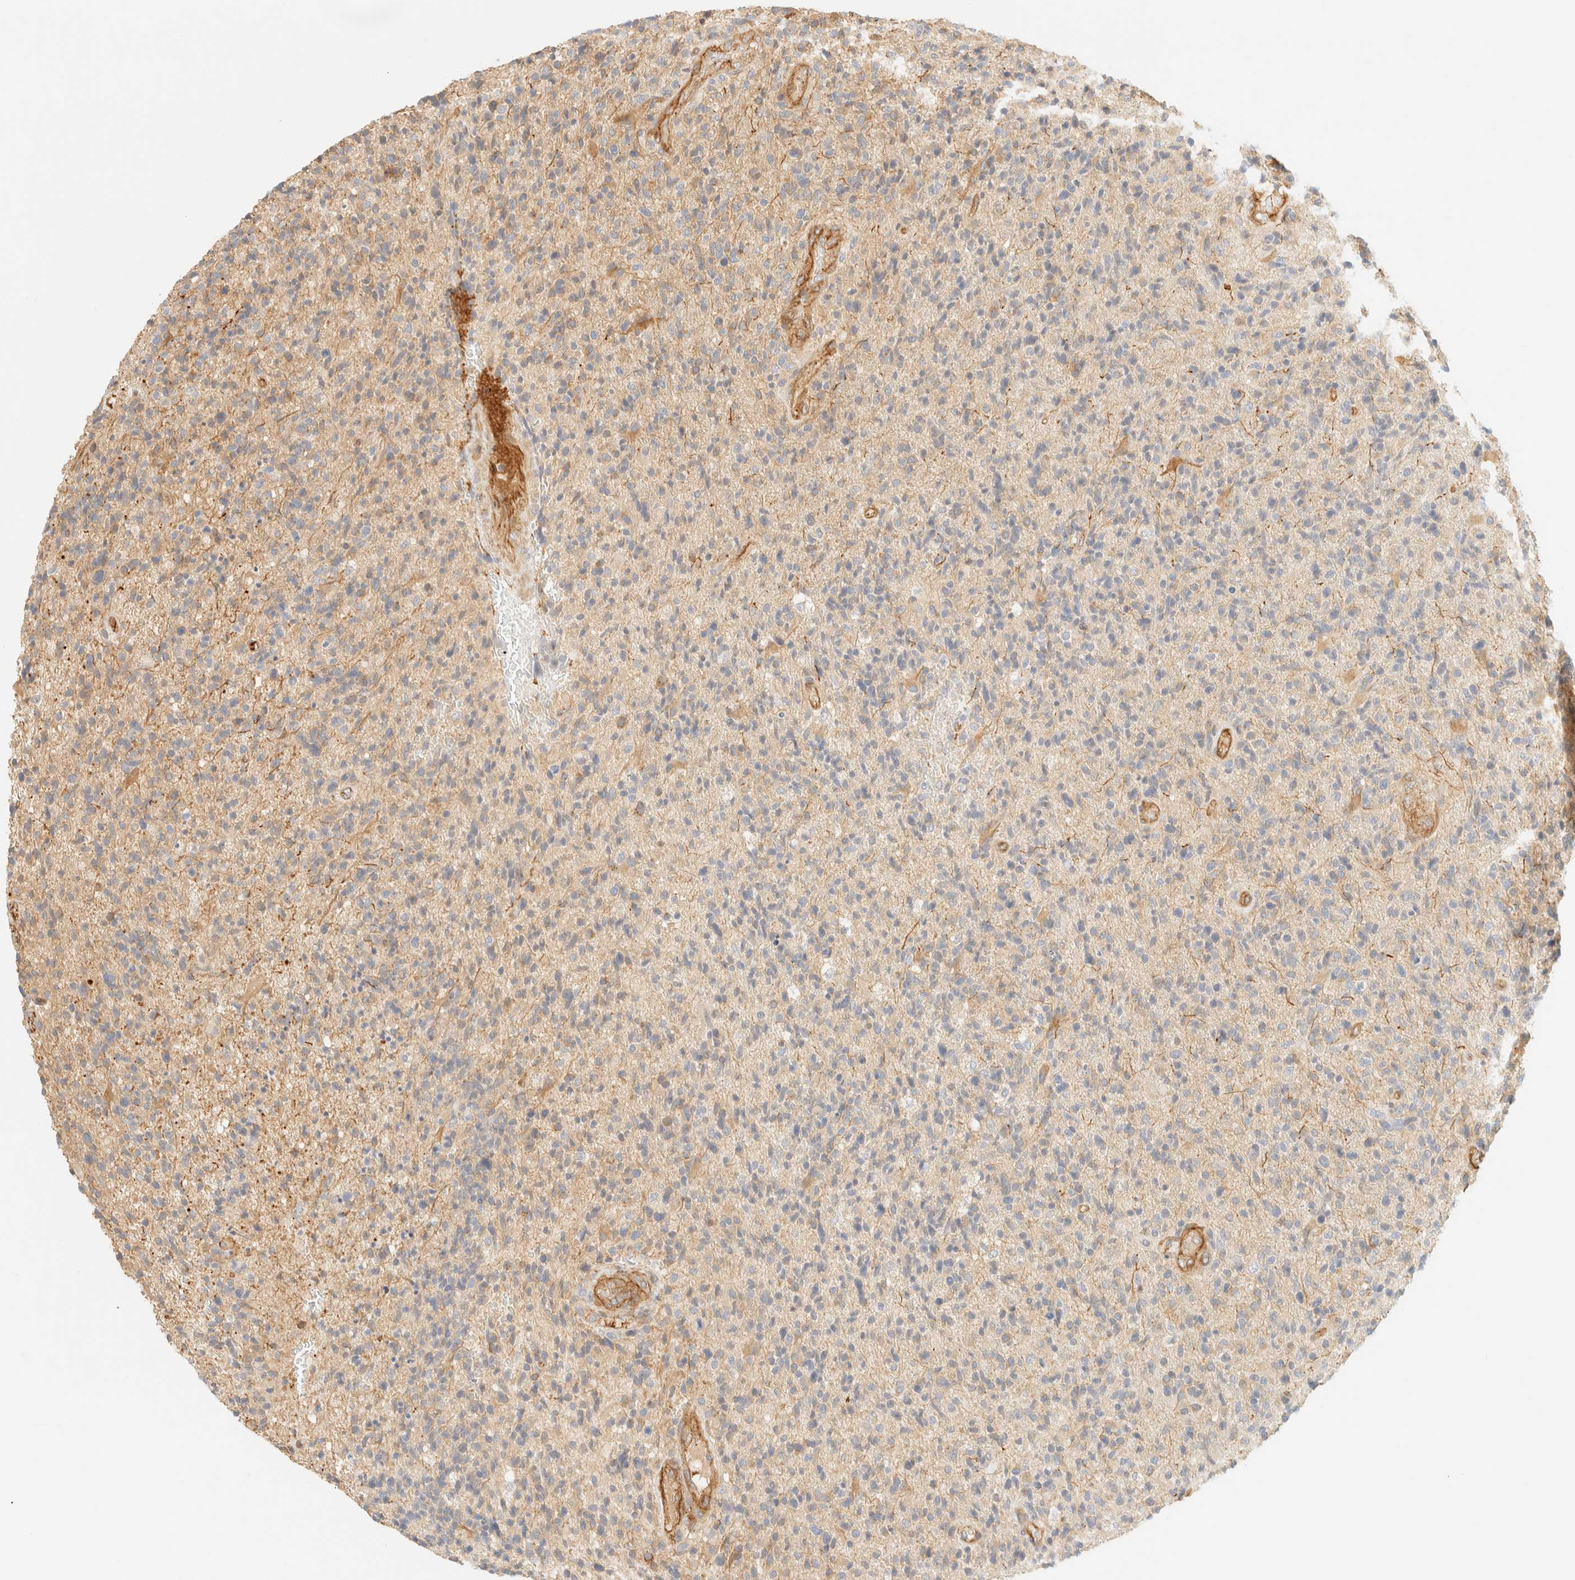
{"staining": {"intensity": "weak", "quantity": "<25%", "location": "cytoplasmic/membranous"}, "tissue": "glioma", "cell_type": "Tumor cells", "image_type": "cancer", "snomed": [{"axis": "morphology", "description": "Glioma, malignant, High grade"}, {"axis": "topography", "description": "Brain"}], "caption": "The immunohistochemistry (IHC) image has no significant expression in tumor cells of glioma tissue.", "gene": "OTOP2", "patient": {"sex": "male", "age": 72}}